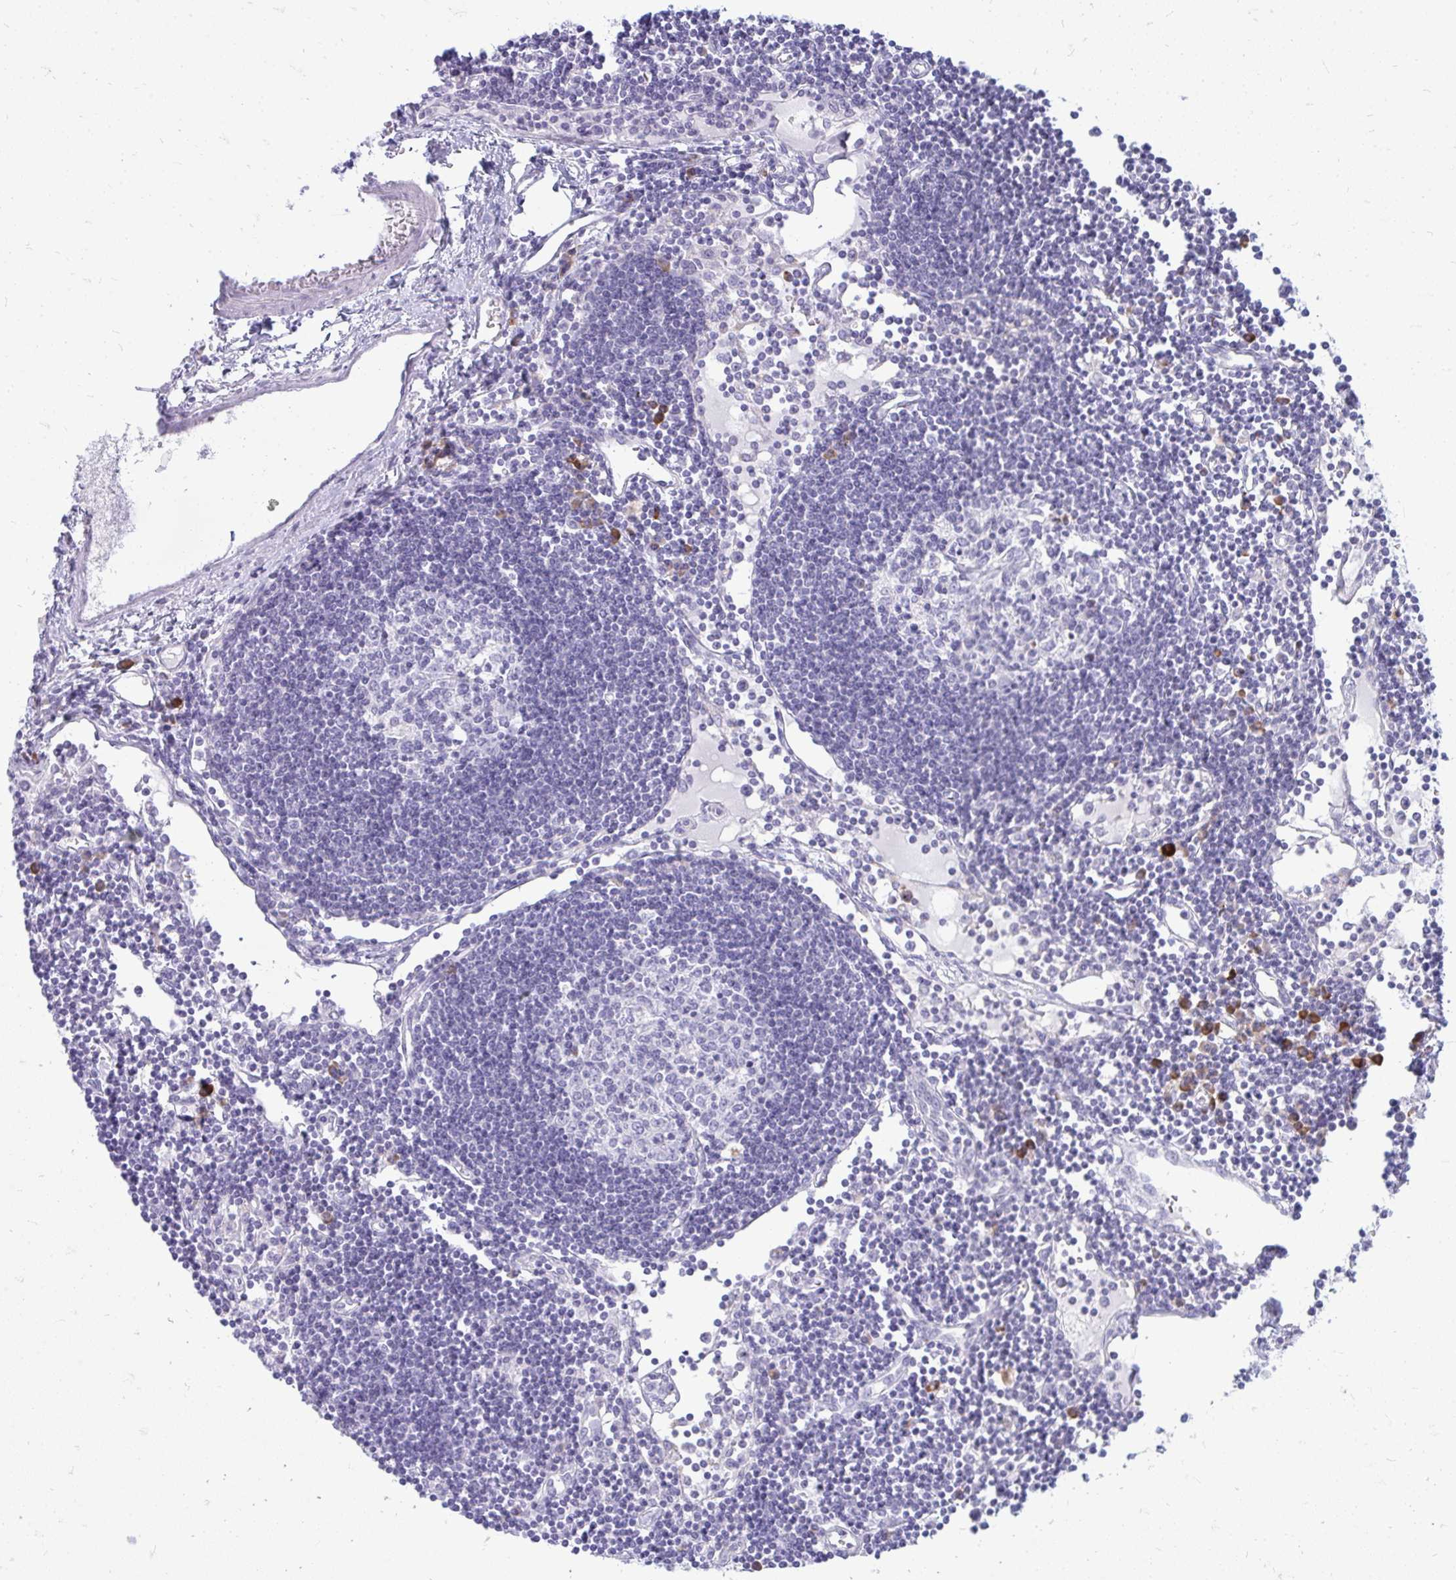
{"staining": {"intensity": "negative", "quantity": "none", "location": "none"}, "tissue": "lymph node", "cell_type": "Germinal center cells", "image_type": "normal", "snomed": [{"axis": "morphology", "description": "Normal tissue, NOS"}, {"axis": "topography", "description": "Lymph node"}], "caption": "Germinal center cells show no significant staining in normal lymph node. (Brightfield microscopy of DAB (3,3'-diaminobenzidine) IHC at high magnification).", "gene": "TSPEAR", "patient": {"sex": "female", "age": 65}}